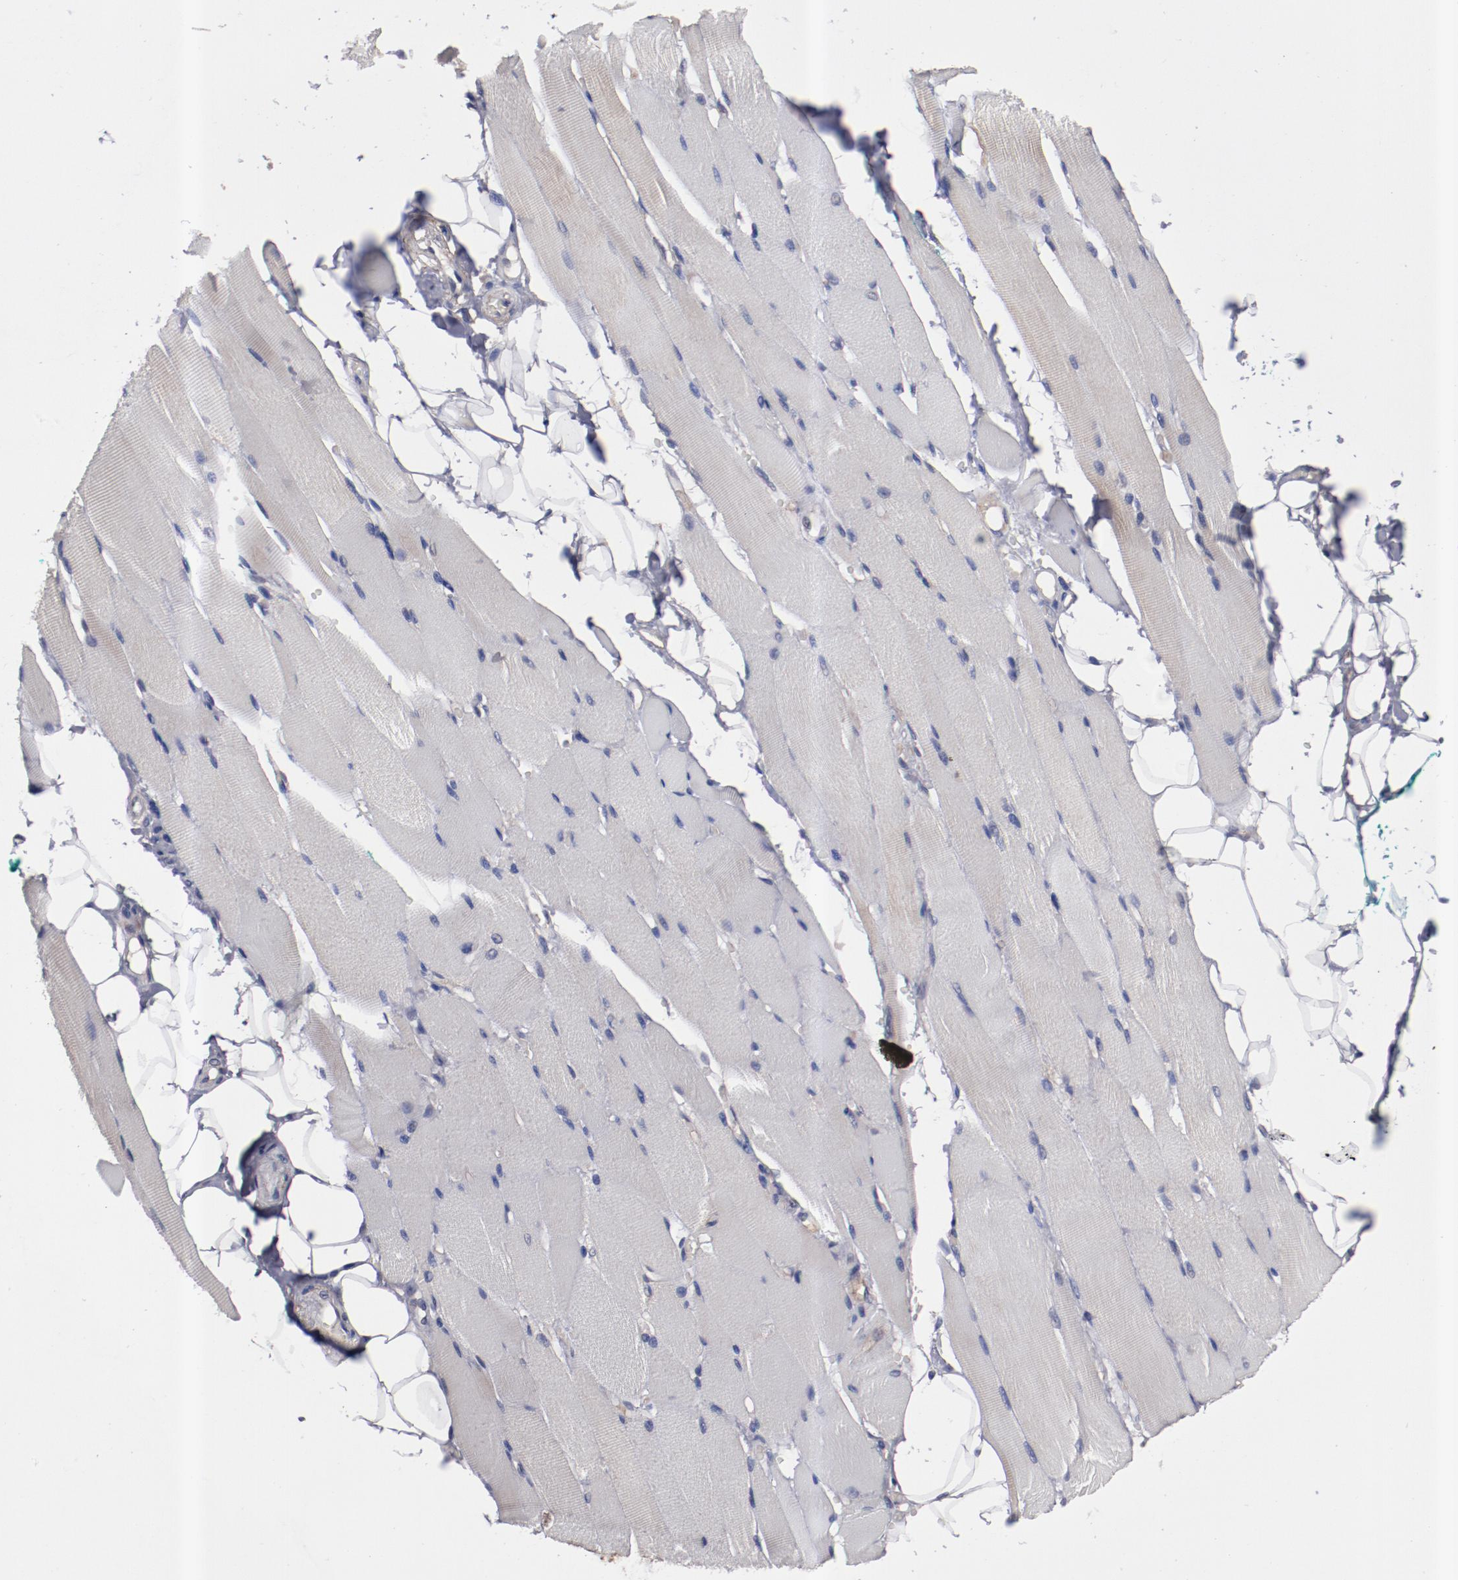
{"staining": {"intensity": "weak", "quantity": "<25%", "location": "cytoplasmic/membranous"}, "tissue": "skeletal muscle", "cell_type": "Myocytes", "image_type": "normal", "snomed": [{"axis": "morphology", "description": "Normal tissue, NOS"}, {"axis": "topography", "description": "Skeletal muscle"}, {"axis": "topography", "description": "Peripheral nerve tissue"}], "caption": "This image is of benign skeletal muscle stained with immunohistochemistry to label a protein in brown with the nuclei are counter-stained blue. There is no positivity in myocytes.", "gene": "DNAAF2", "patient": {"sex": "female", "age": 84}}